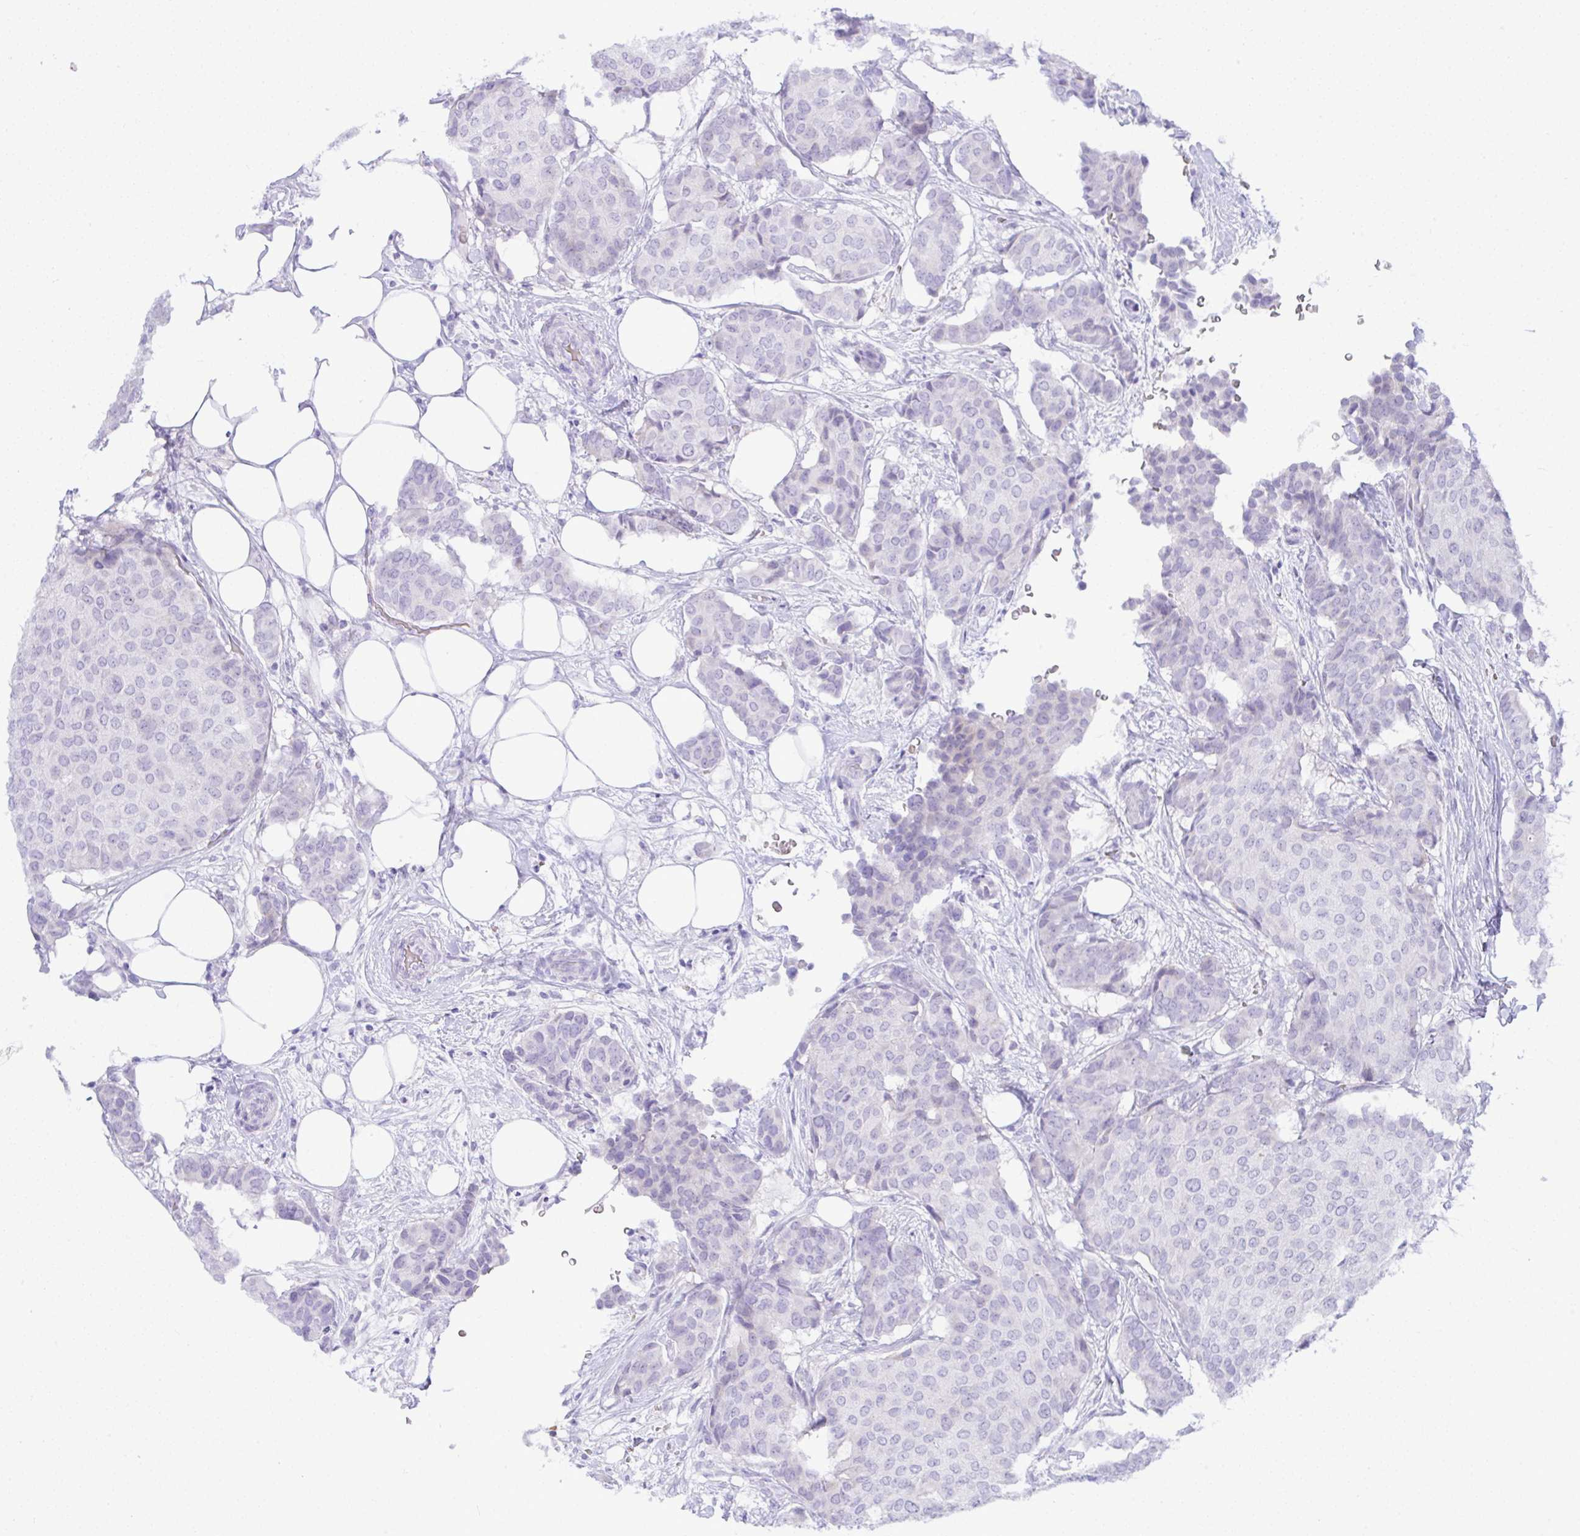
{"staining": {"intensity": "negative", "quantity": "none", "location": "none"}, "tissue": "breast cancer", "cell_type": "Tumor cells", "image_type": "cancer", "snomed": [{"axis": "morphology", "description": "Duct carcinoma"}, {"axis": "topography", "description": "Breast"}], "caption": "Tumor cells show no significant expression in intraductal carcinoma (breast).", "gene": "SEL1L2", "patient": {"sex": "female", "age": 75}}